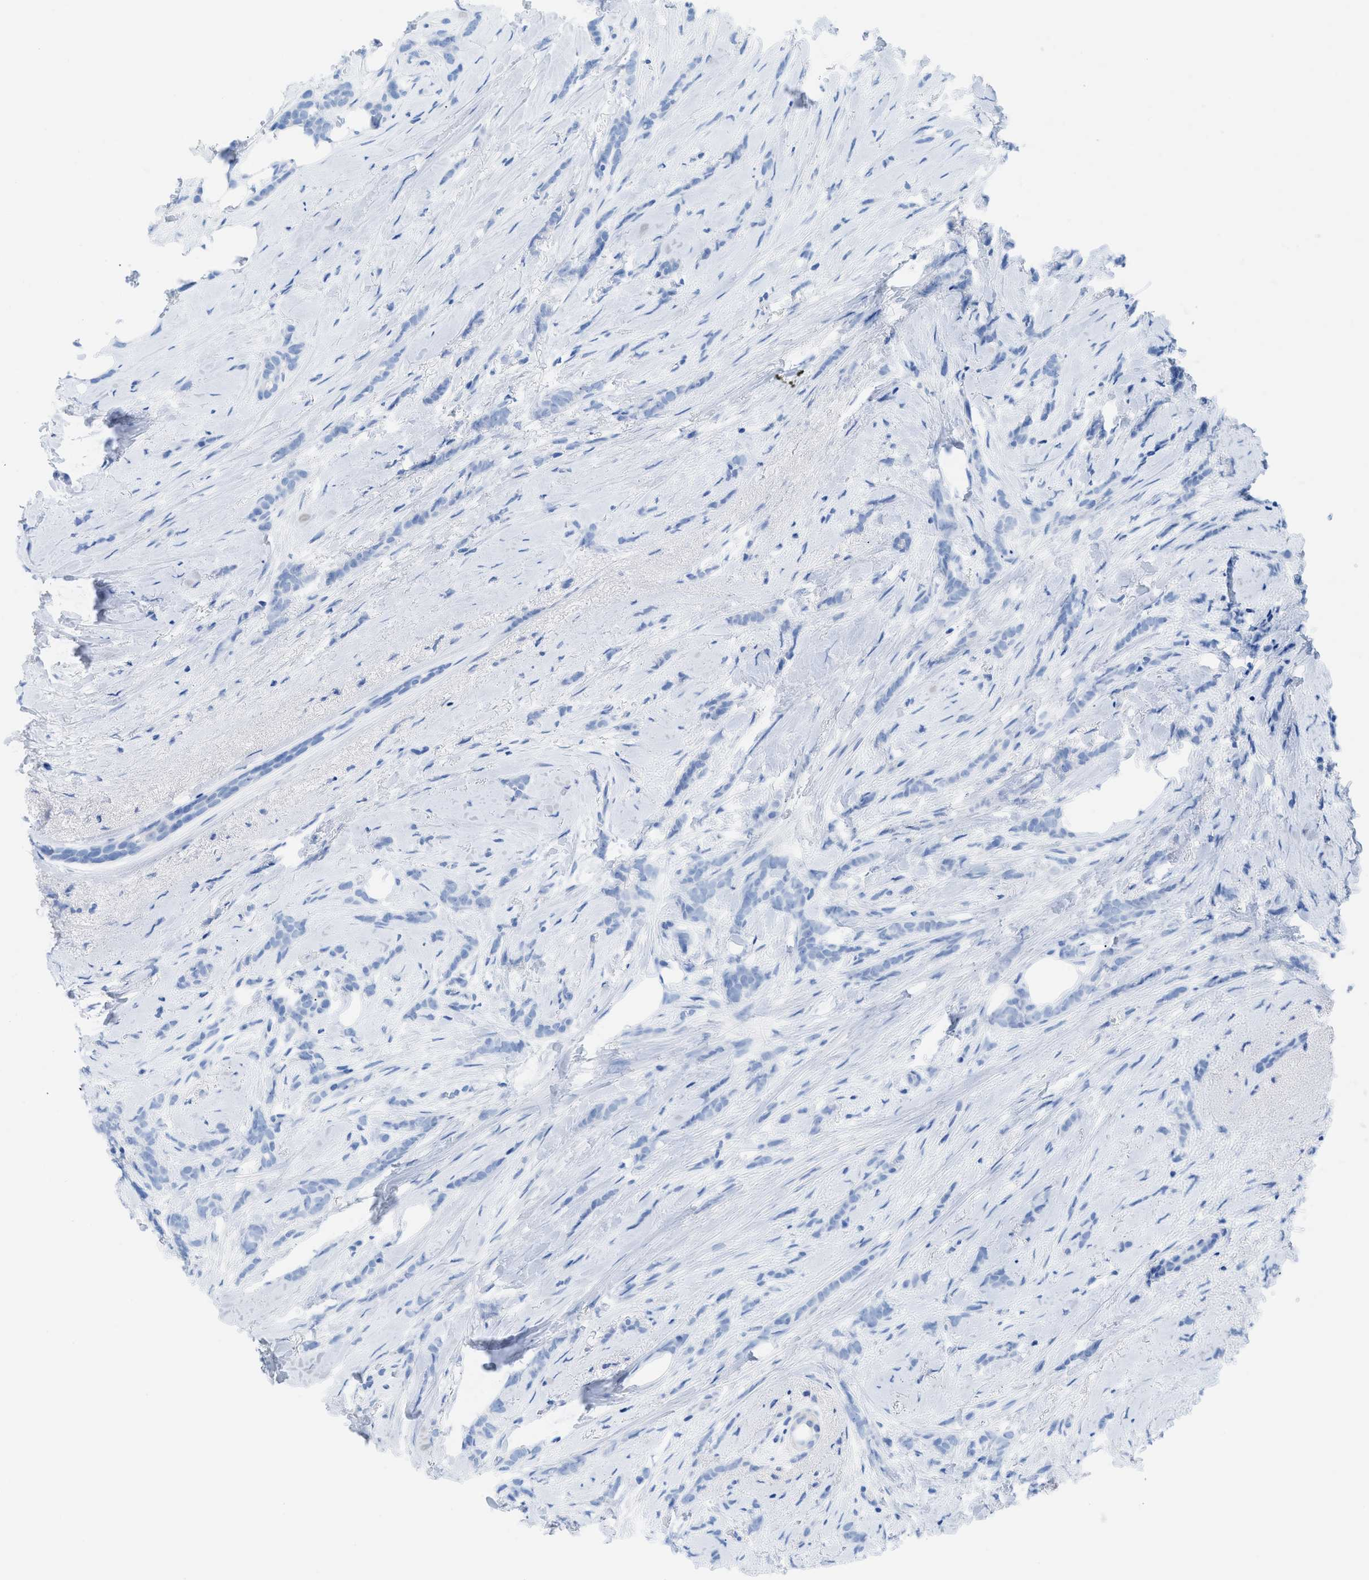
{"staining": {"intensity": "negative", "quantity": "none", "location": "none"}, "tissue": "breast cancer", "cell_type": "Tumor cells", "image_type": "cancer", "snomed": [{"axis": "morphology", "description": "Lobular carcinoma, in situ"}, {"axis": "morphology", "description": "Lobular carcinoma"}, {"axis": "topography", "description": "Breast"}], "caption": "Immunohistochemical staining of breast cancer reveals no significant positivity in tumor cells.", "gene": "TCL1A", "patient": {"sex": "female", "age": 41}}